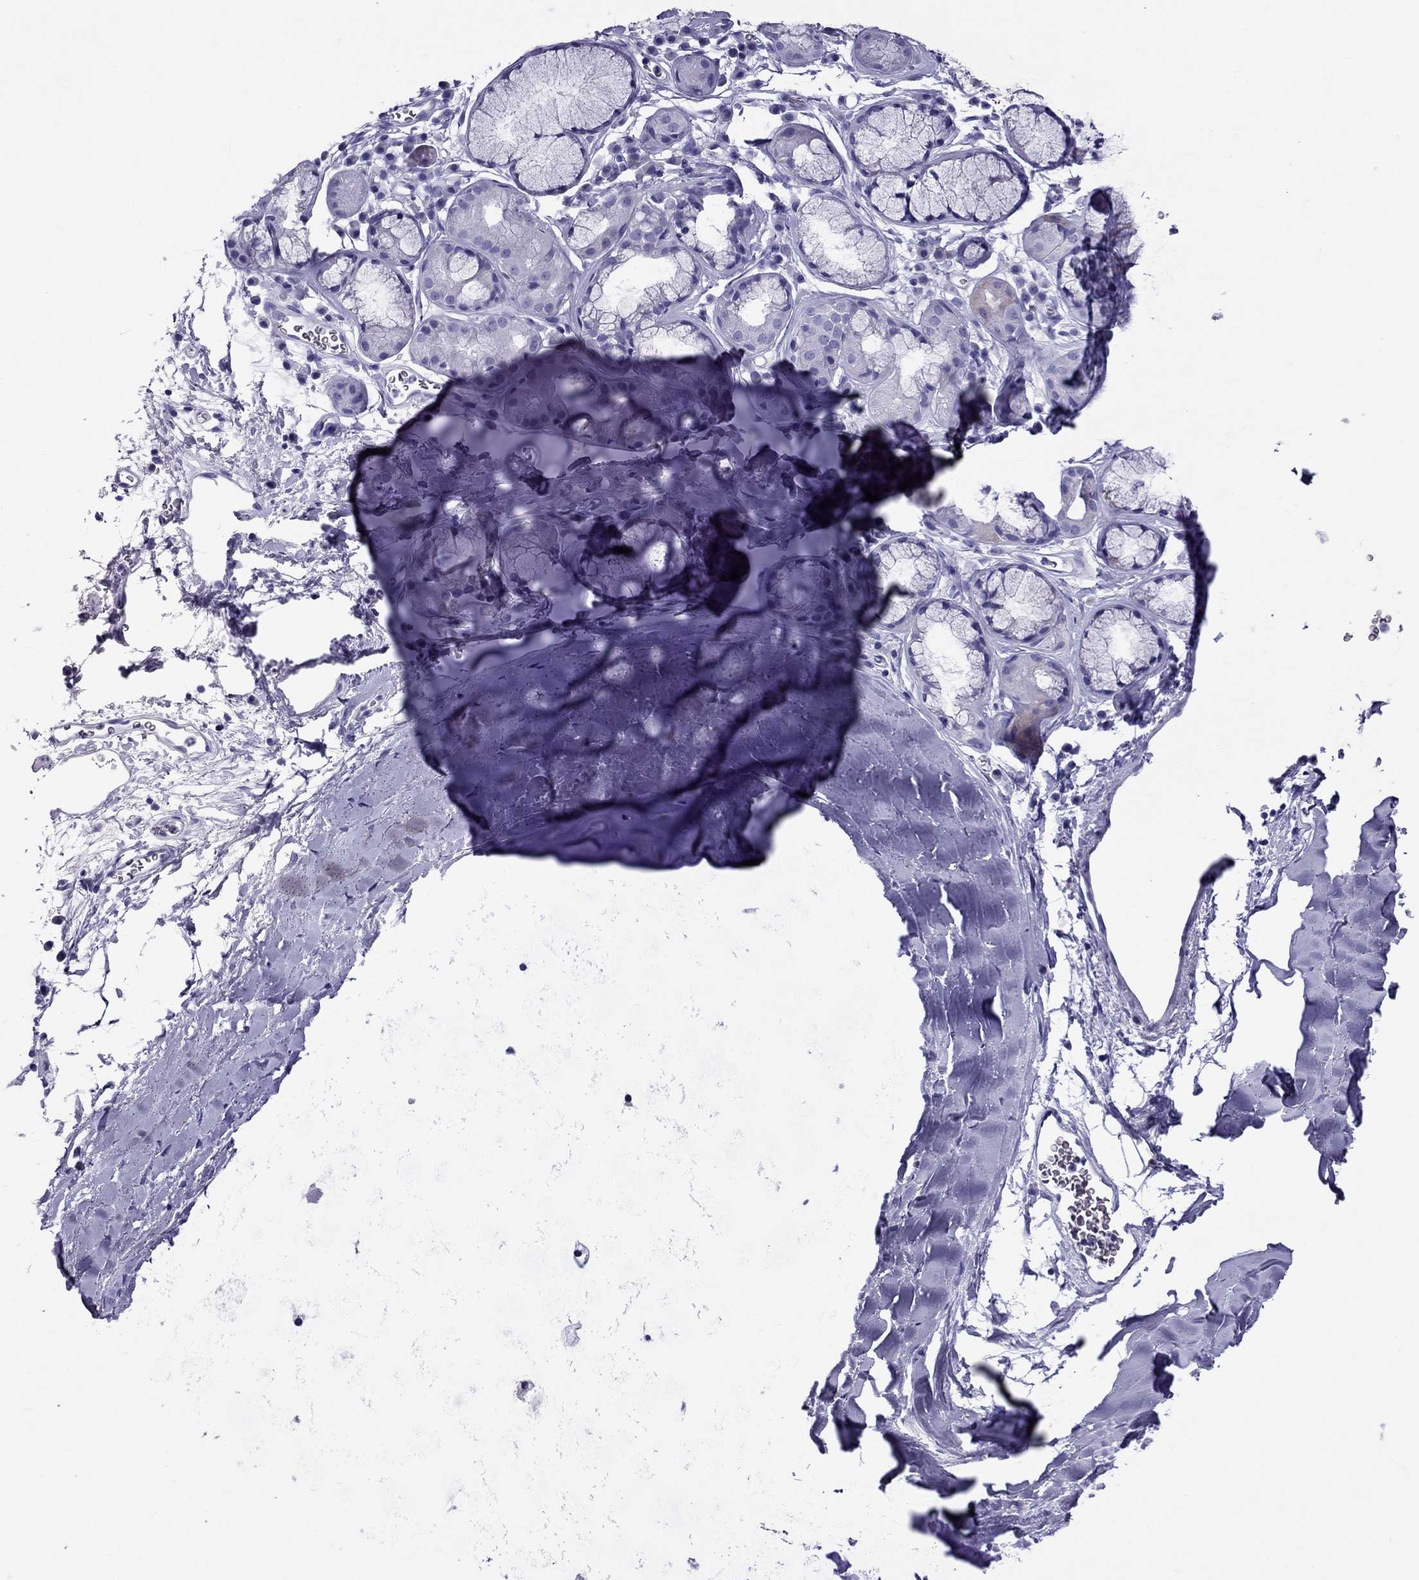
{"staining": {"intensity": "negative", "quantity": "none", "location": "none"}, "tissue": "bronchus", "cell_type": "Respiratory epithelial cells", "image_type": "normal", "snomed": [{"axis": "morphology", "description": "Normal tissue, NOS"}, {"axis": "topography", "description": "Cartilage tissue"}, {"axis": "topography", "description": "Bronchus"}], "caption": "The image exhibits no significant expression in respiratory epithelial cells of bronchus. The staining is performed using DAB brown chromogen with nuclei counter-stained in using hematoxylin.", "gene": "TTLL13", "patient": {"sex": "male", "age": 58}}